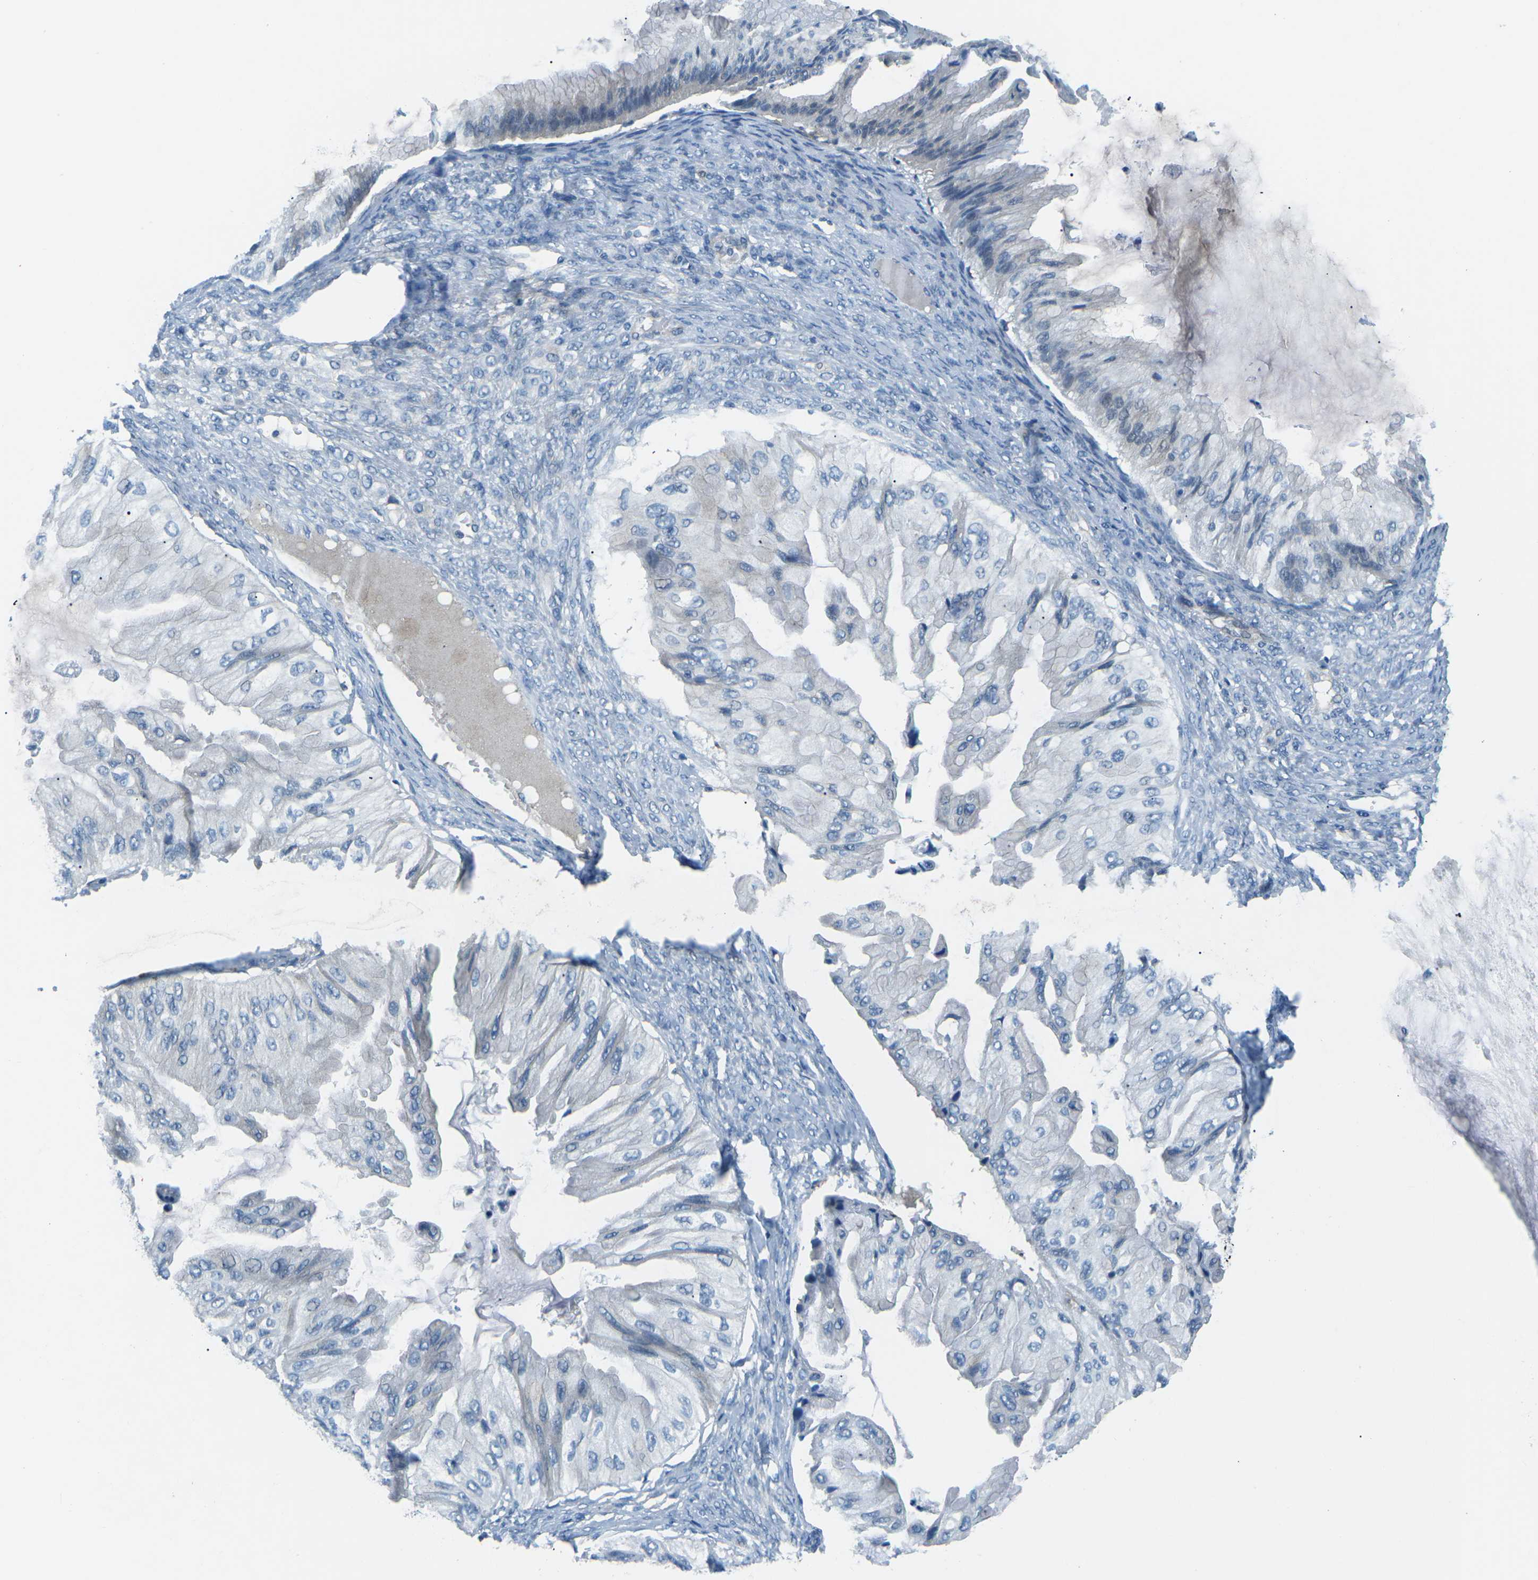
{"staining": {"intensity": "negative", "quantity": "none", "location": "none"}, "tissue": "ovarian cancer", "cell_type": "Tumor cells", "image_type": "cancer", "snomed": [{"axis": "morphology", "description": "Cystadenocarcinoma, mucinous, NOS"}, {"axis": "topography", "description": "Ovary"}], "caption": "This photomicrograph is of ovarian mucinous cystadenocarcinoma stained with IHC to label a protein in brown with the nuclei are counter-stained blue. There is no expression in tumor cells.", "gene": "CD1D", "patient": {"sex": "female", "age": 61}}